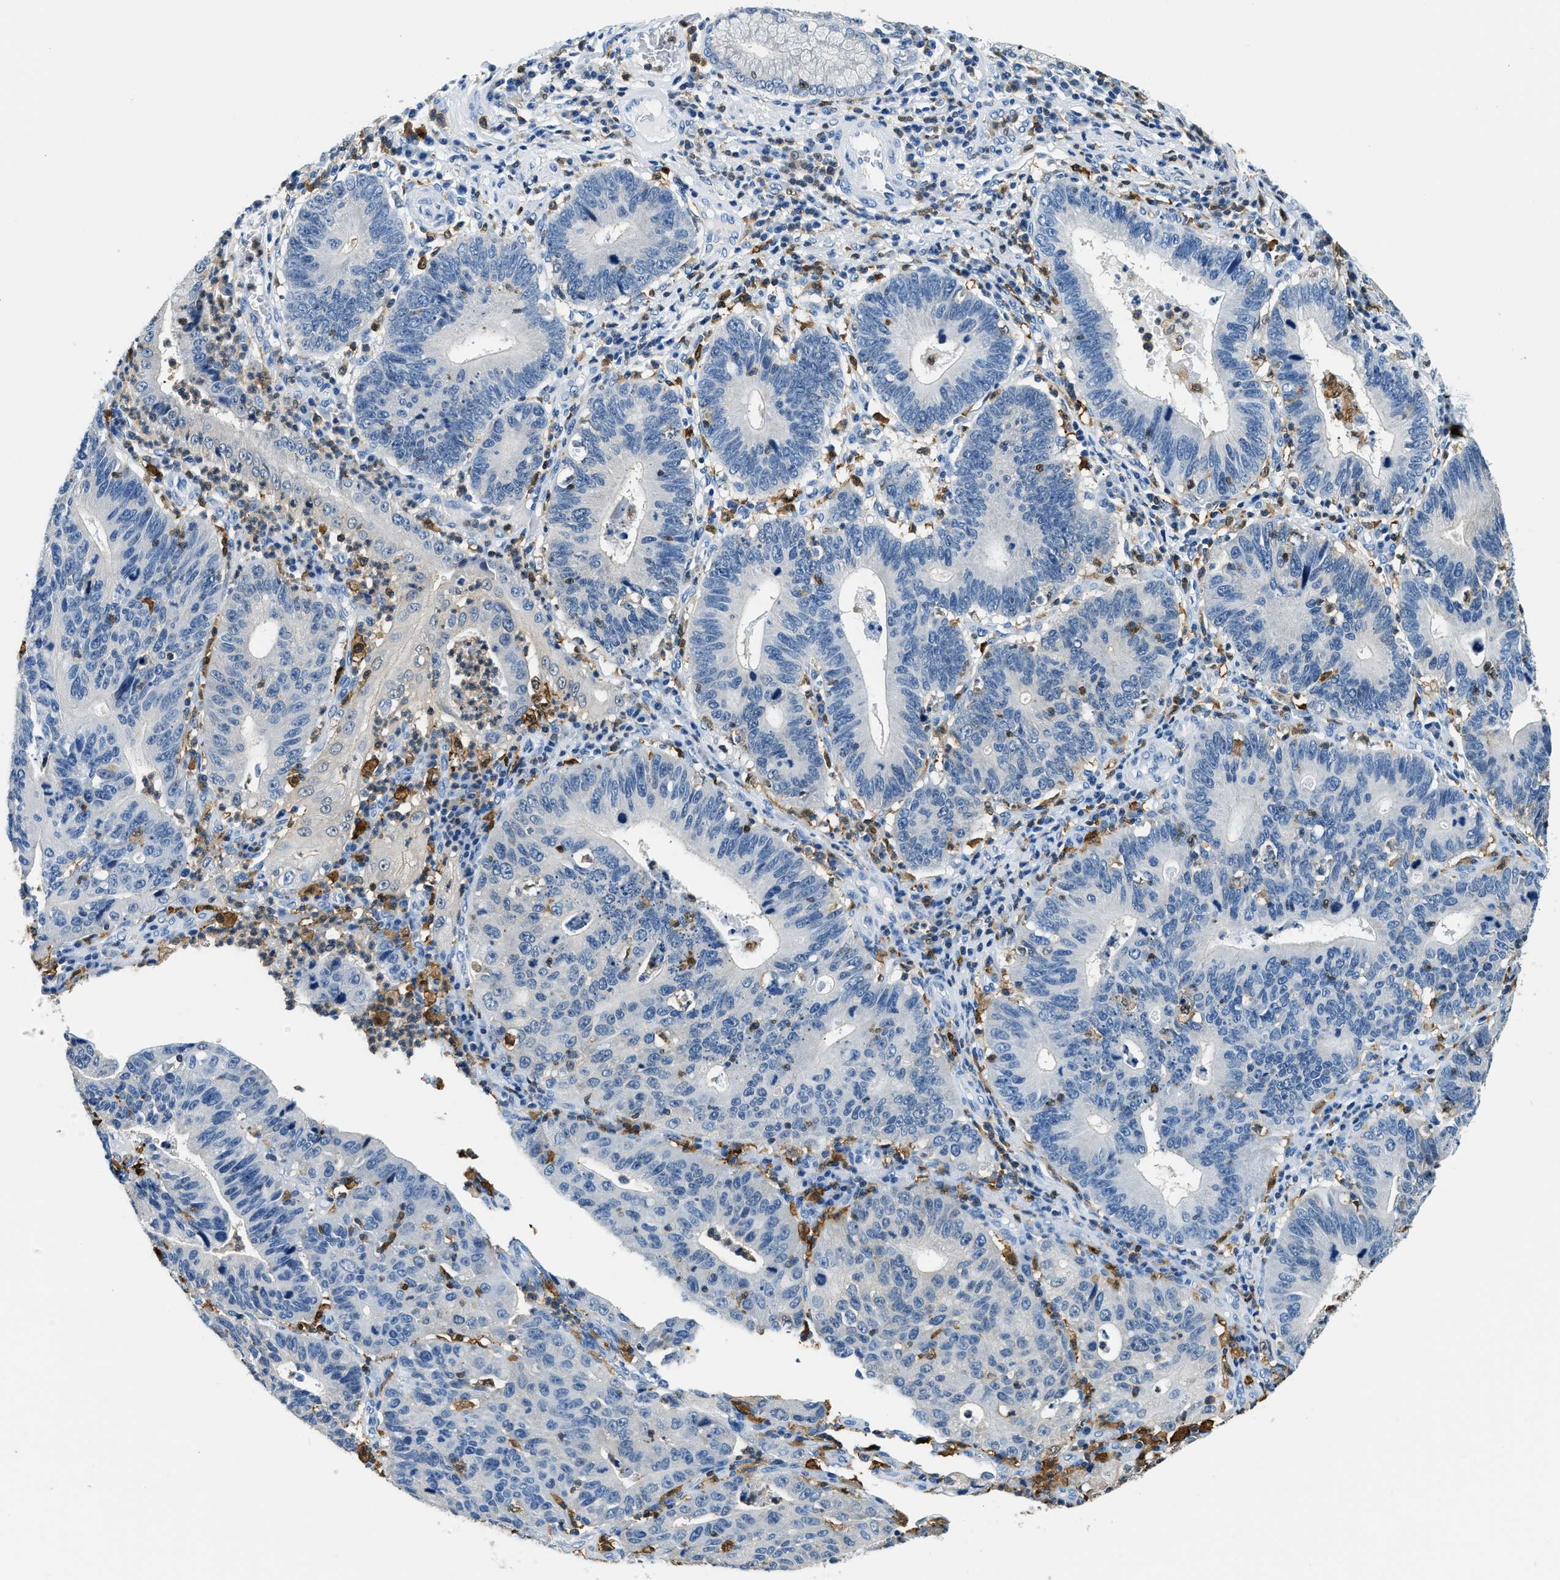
{"staining": {"intensity": "weak", "quantity": "<25%", "location": "cytoplasmic/membranous"}, "tissue": "stomach cancer", "cell_type": "Tumor cells", "image_type": "cancer", "snomed": [{"axis": "morphology", "description": "Adenocarcinoma, NOS"}, {"axis": "topography", "description": "Stomach"}], "caption": "Histopathology image shows no protein positivity in tumor cells of adenocarcinoma (stomach) tissue.", "gene": "CAPG", "patient": {"sex": "male", "age": 59}}